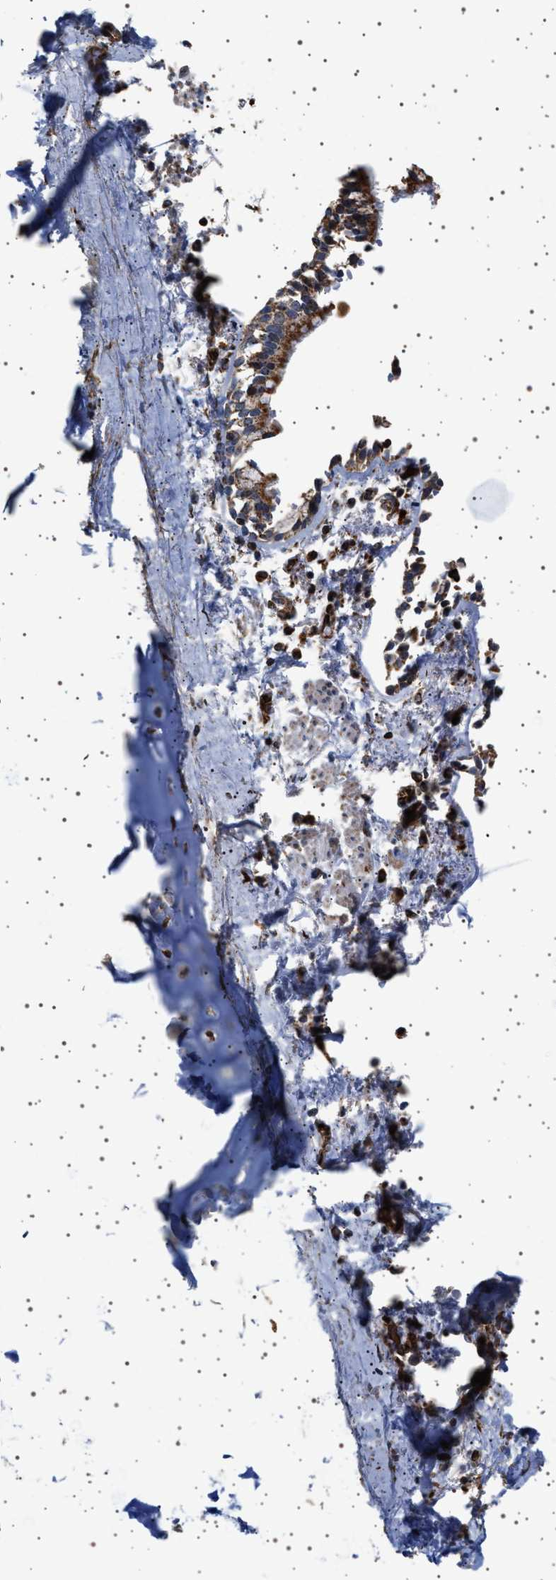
{"staining": {"intensity": "strong", "quantity": ">75%", "location": "cytoplasmic/membranous"}, "tissue": "adipose tissue", "cell_type": "Adipocytes", "image_type": "normal", "snomed": [{"axis": "morphology", "description": "Normal tissue, NOS"}, {"axis": "topography", "description": "Cartilage tissue"}, {"axis": "topography", "description": "Lung"}], "caption": "This image reveals immunohistochemistry staining of benign human adipose tissue, with high strong cytoplasmic/membranous expression in about >75% of adipocytes.", "gene": "TRUB2", "patient": {"sex": "female", "age": 77}}